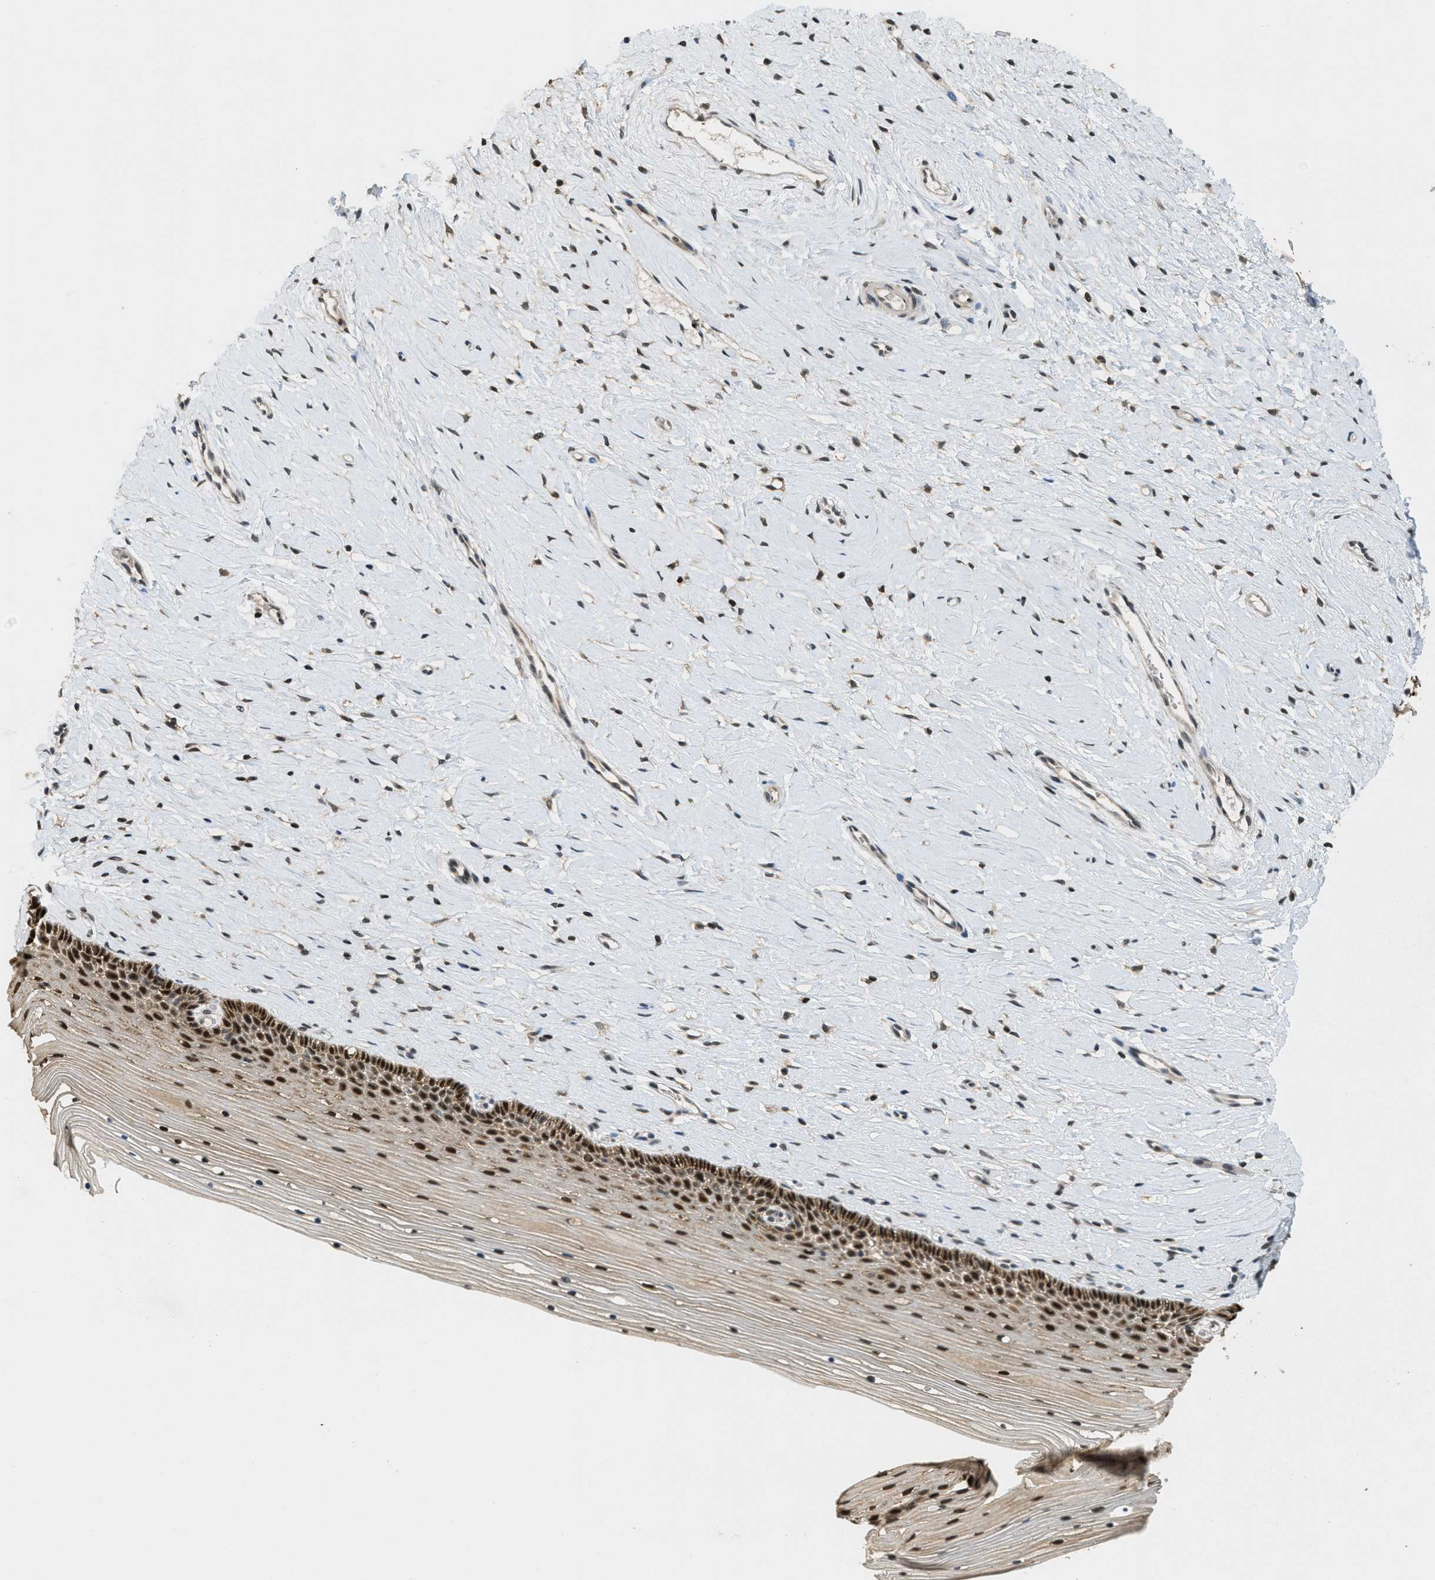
{"staining": {"intensity": "strong", "quantity": ">75%", "location": "cytoplasmic/membranous,nuclear"}, "tissue": "cervix", "cell_type": "Glandular cells", "image_type": "normal", "snomed": [{"axis": "morphology", "description": "Normal tissue, NOS"}, {"axis": "topography", "description": "Cervix"}], "caption": "High-power microscopy captured an IHC image of unremarkable cervix, revealing strong cytoplasmic/membranous,nuclear expression in approximately >75% of glandular cells.", "gene": "DNAJB1", "patient": {"sex": "female", "age": 39}}